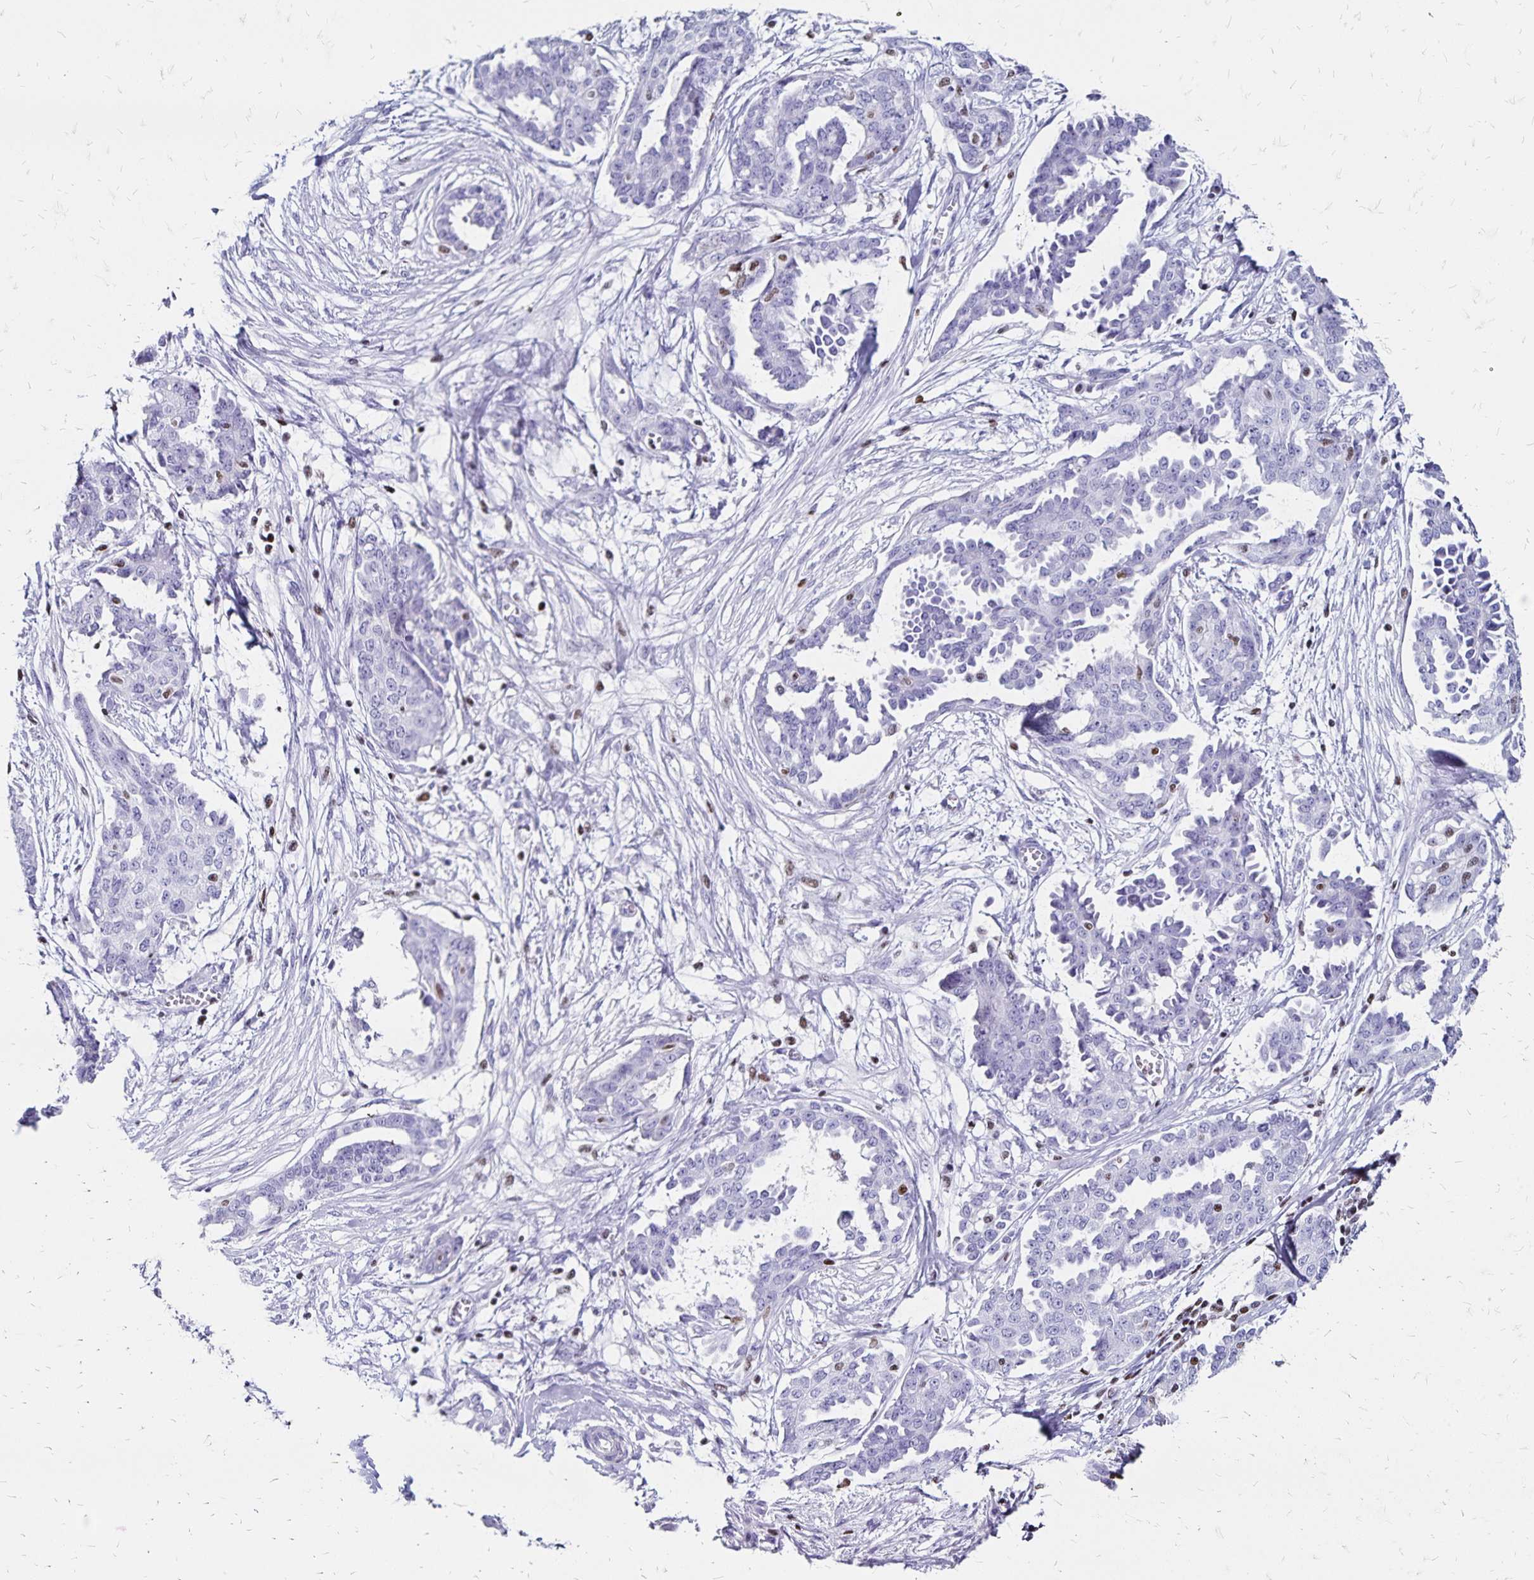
{"staining": {"intensity": "negative", "quantity": "none", "location": "none"}, "tissue": "ovarian cancer", "cell_type": "Tumor cells", "image_type": "cancer", "snomed": [{"axis": "morphology", "description": "Cystadenocarcinoma, serous, NOS"}, {"axis": "topography", "description": "Ovary"}], "caption": "Ovarian cancer (serous cystadenocarcinoma) was stained to show a protein in brown. There is no significant staining in tumor cells.", "gene": "IKZF1", "patient": {"sex": "female", "age": 71}}